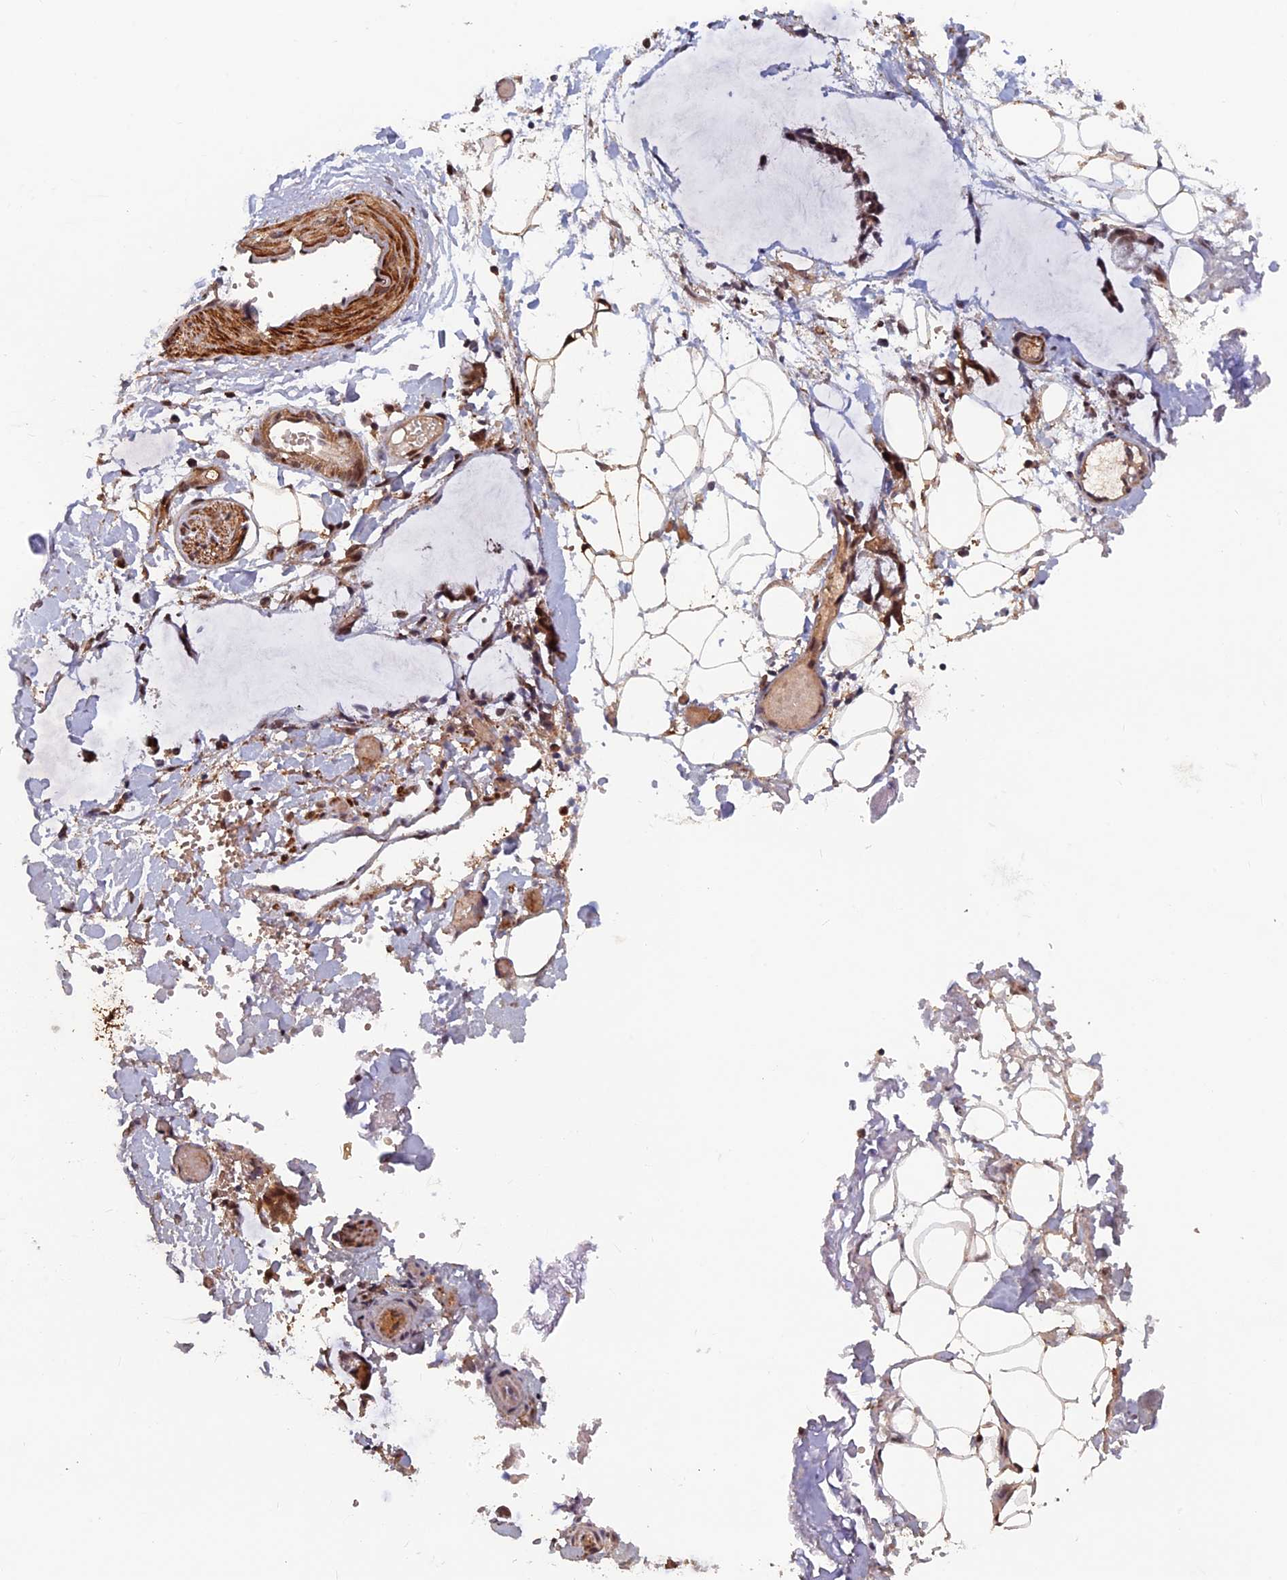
{"staining": {"intensity": "moderate", "quantity": "25%-75%", "location": "cytoplasmic/membranous,nuclear"}, "tissue": "adipose tissue", "cell_type": "Adipocytes", "image_type": "normal", "snomed": [{"axis": "morphology", "description": "Normal tissue, NOS"}, {"axis": "morphology", "description": "Adenocarcinoma, NOS"}, {"axis": "topography", "description": "Smooth muscle"}, {"axis": "topography", "description": "Colon"}], "caption": "Protein expression analysis of normal human adipose tissue reveals moderate cytoplasmic/membranous,nuclear expression in about 25%-75% of adipocytes. (DAB = brown stain, brightfield microscopy at high magnification).", "gene": "FAM53C", "patient": {"sex": "male", "age": 14}}